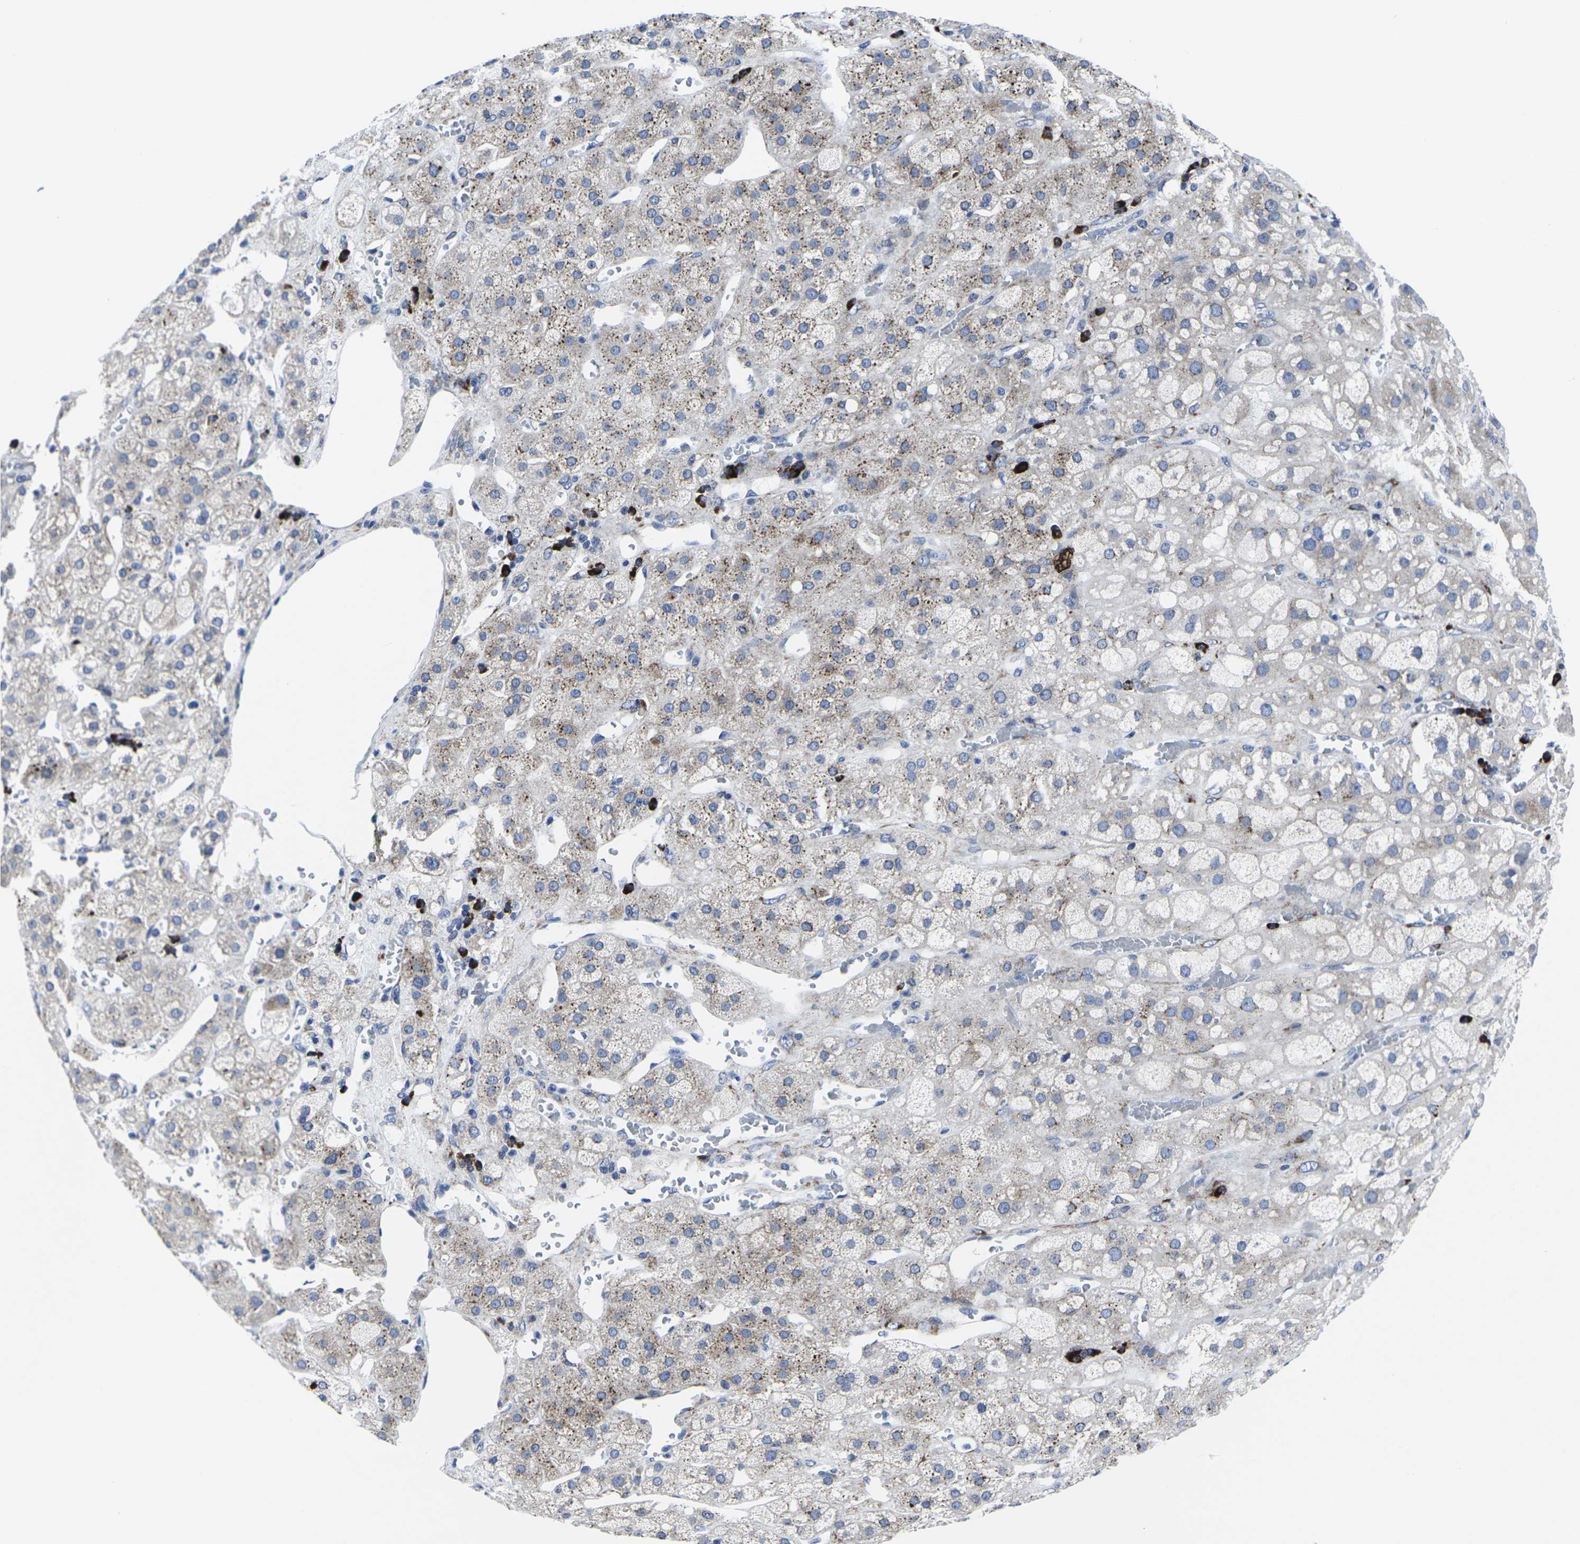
{"staining": {"intensity": "moderate", "quantity": "25%-75%", "location": "cytoplasmic/membranous"}, "tissue": "adrenal gland", "cell_type": "Glandular cells", "image_type": "normal", "snomed": [{"axis": "morphology", "description": "Normal tissue, NOS"}, {"axis": "topography", "description": "Adrenal gland"}], "caption": "Protein staining of normal adrenal gland exhibits moderate cytoplasmic/membranous staining in approximately 25%-75% of glandular cells.", "gene": "RPN1", "patient": {"sex": "female", "age": 47}}